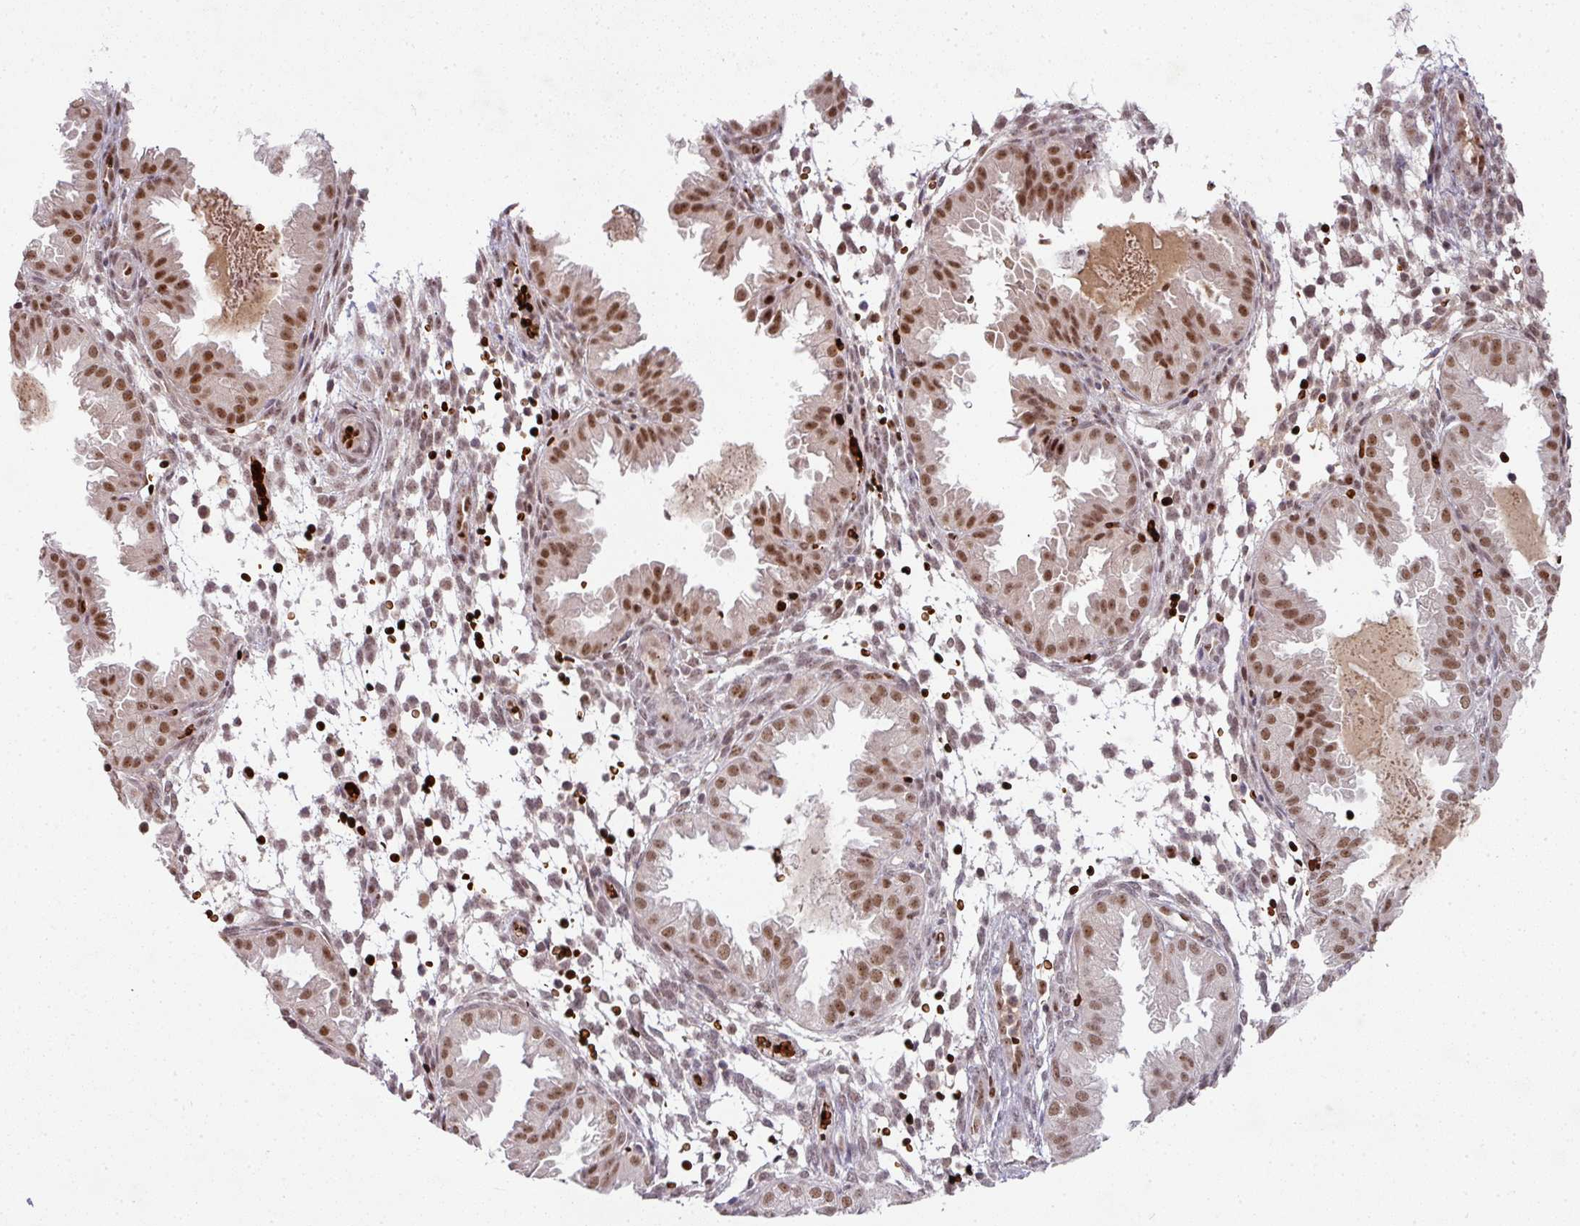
{"staining": {"intensity": "weak", "quantity": "<25%", "location": "nuclear"}, "tissue": "endometrium", "cell_type": "Cells in endometrial stroma", "image_type": "normal", "snomed": [{"axis": "morphology", "description": "Normal tissue, NOS"}, {"axis": "topography", "description": "Endometrium"}], "caption": "Immunohistochemistry (IHC) micrograph of normal endometrium stained for a protein (brown), which exhibits no expression in cells in endometrial stroma.", "gene": "NEIL1", "patient": {"sex": "female", "age": 33}}